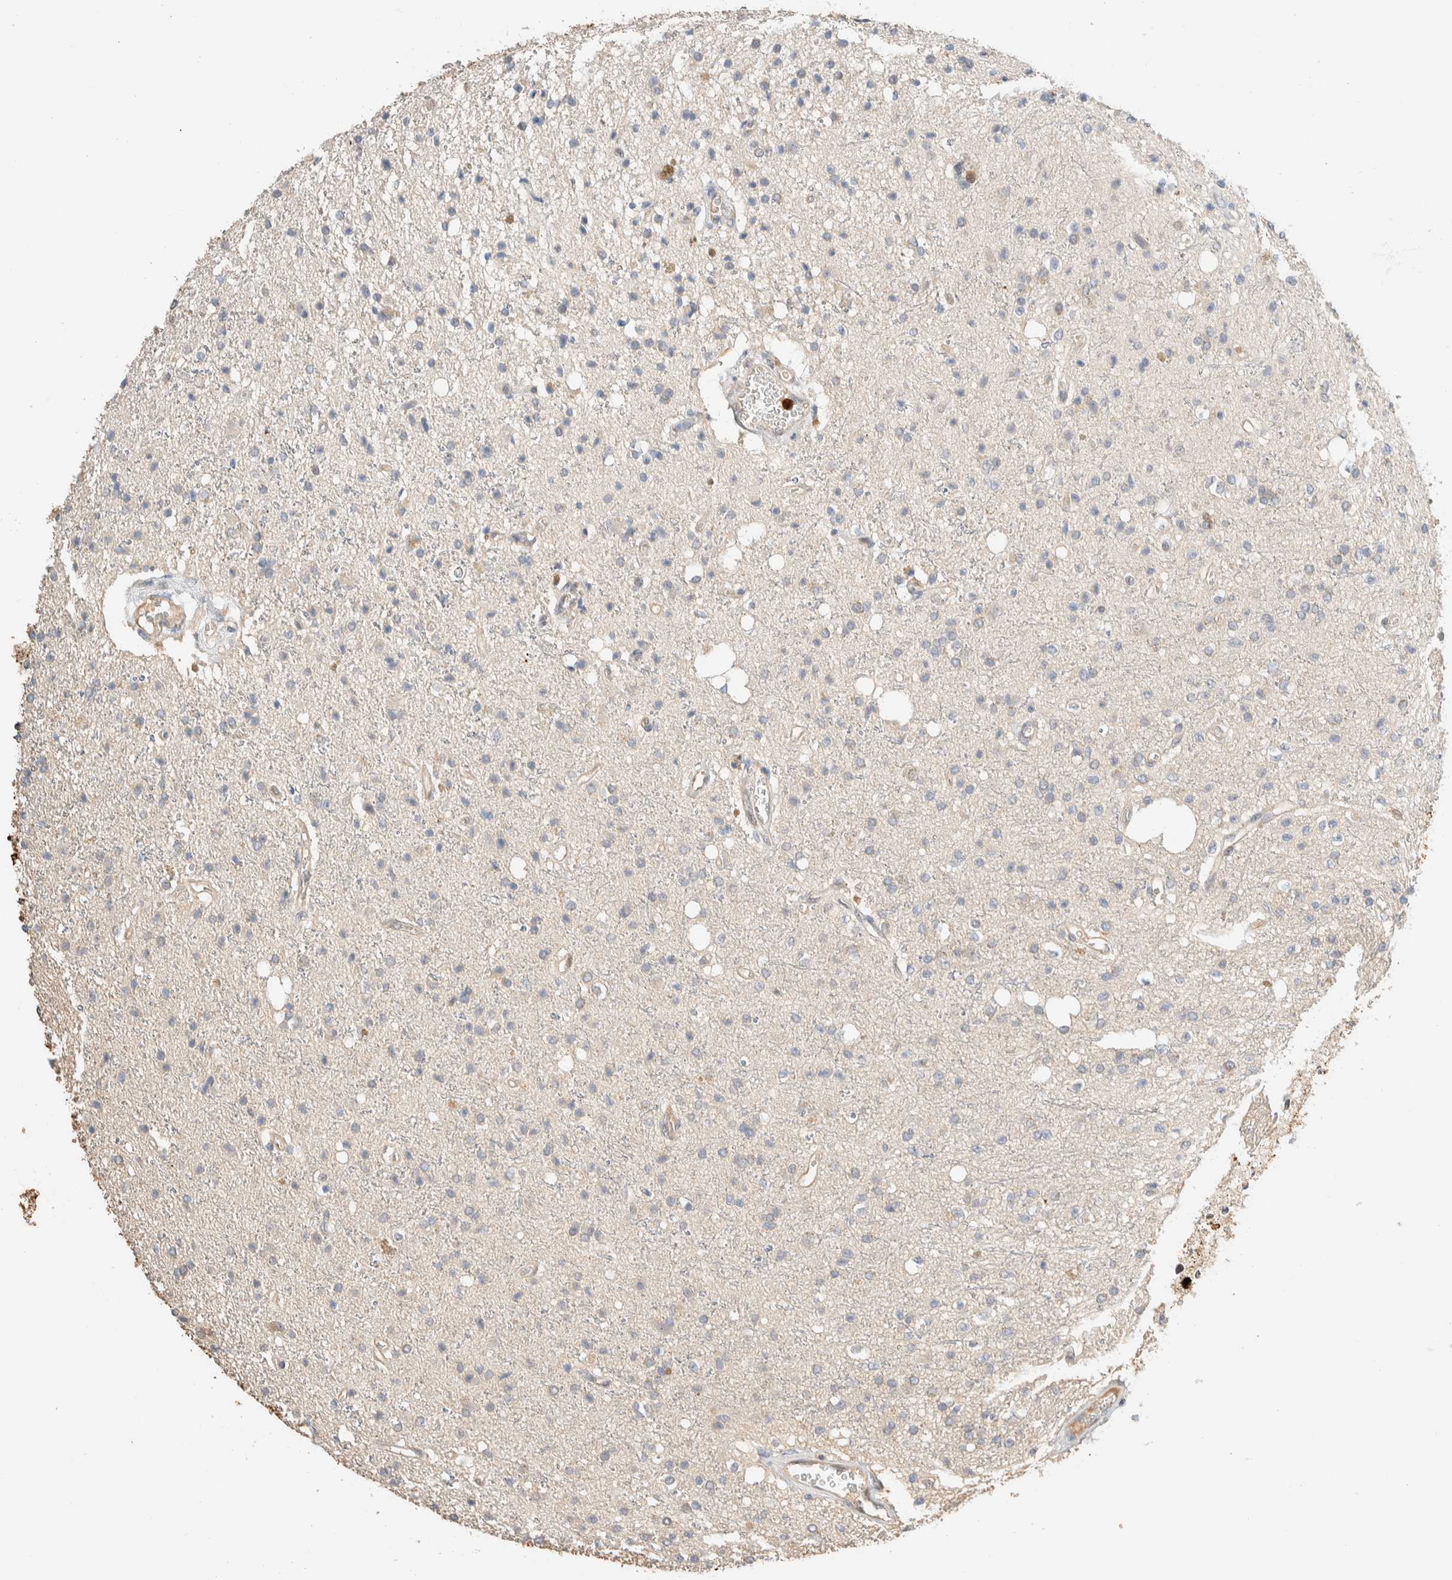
{"staining": {"intensity": "negative", "quantity": "none", "location": "none"}, "tissue": "glioma", "cell_type": "Tumor cells", "image_type": "cancer", "snomed": [{"axis": "morphology", "description": "Glioma, malignant, High grade"}, {"axis": "topography", "description": "Brain"}], "caption": "A micrograph of human glioma is negative for staining in tumor cells.", "gene": "SETD4", "patient": {"sex": "male", "age": 47}}